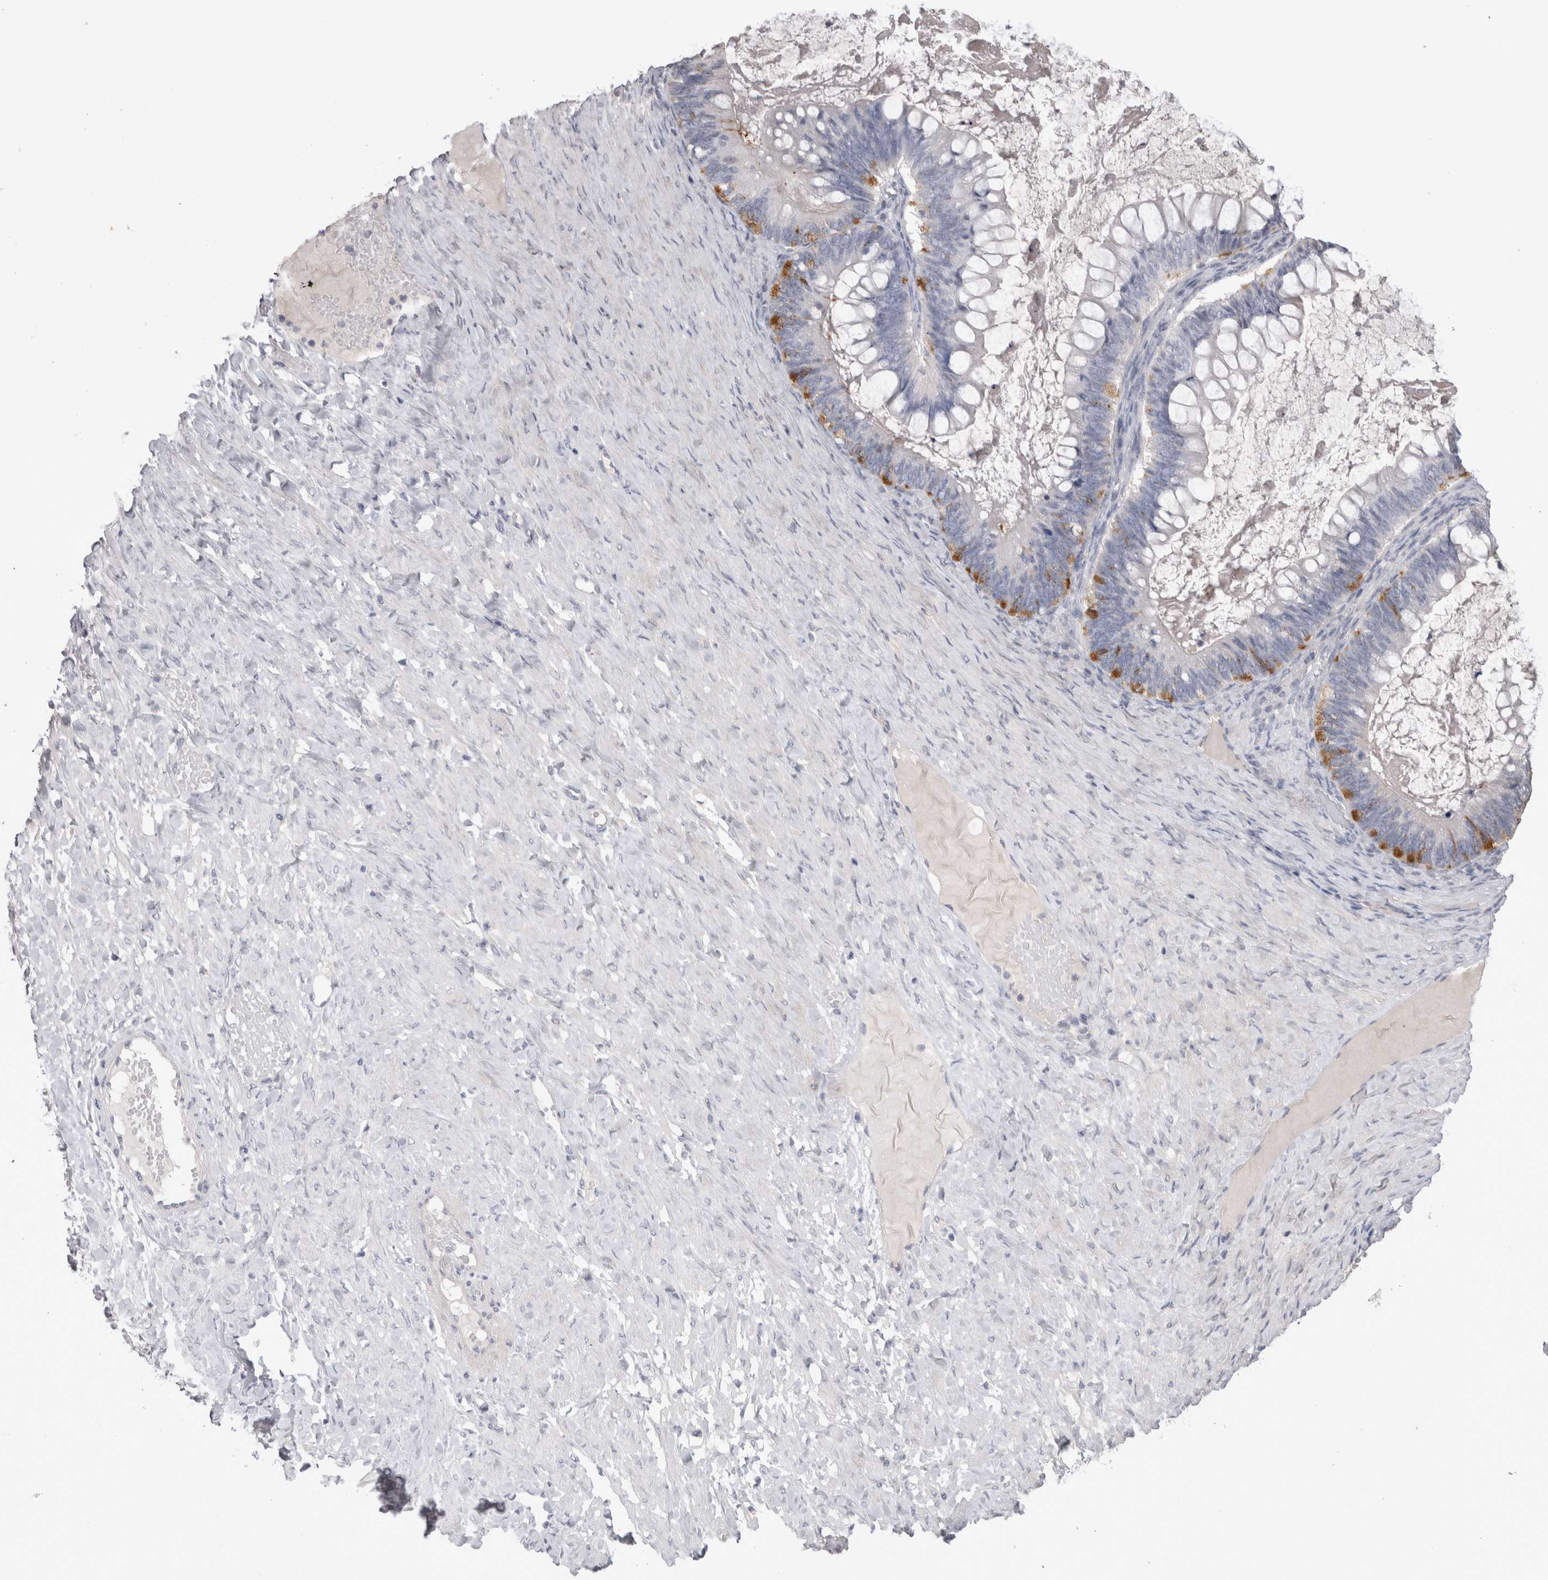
{"staining": {"intensity": "moderate", "quantity": "<25%", "location": "cytoplasmic/membranous"}, "tissue": "ovarian cancer", "cell_type": "Tumor cells", "image_type": "cancer", "snomed": [{"axis": "morphology", "description": "Cystadenocarcinoma, mucinous, NOS"}, {"axis": "topography", "description": "Ovary"}], "caption": "A brown stain labels moderate cytoplasmic/membranous staining of a protein in ovarian cancer tumor cells.", "gene": "ADAM2", "patient": {"sex": "female", "age": 61}}